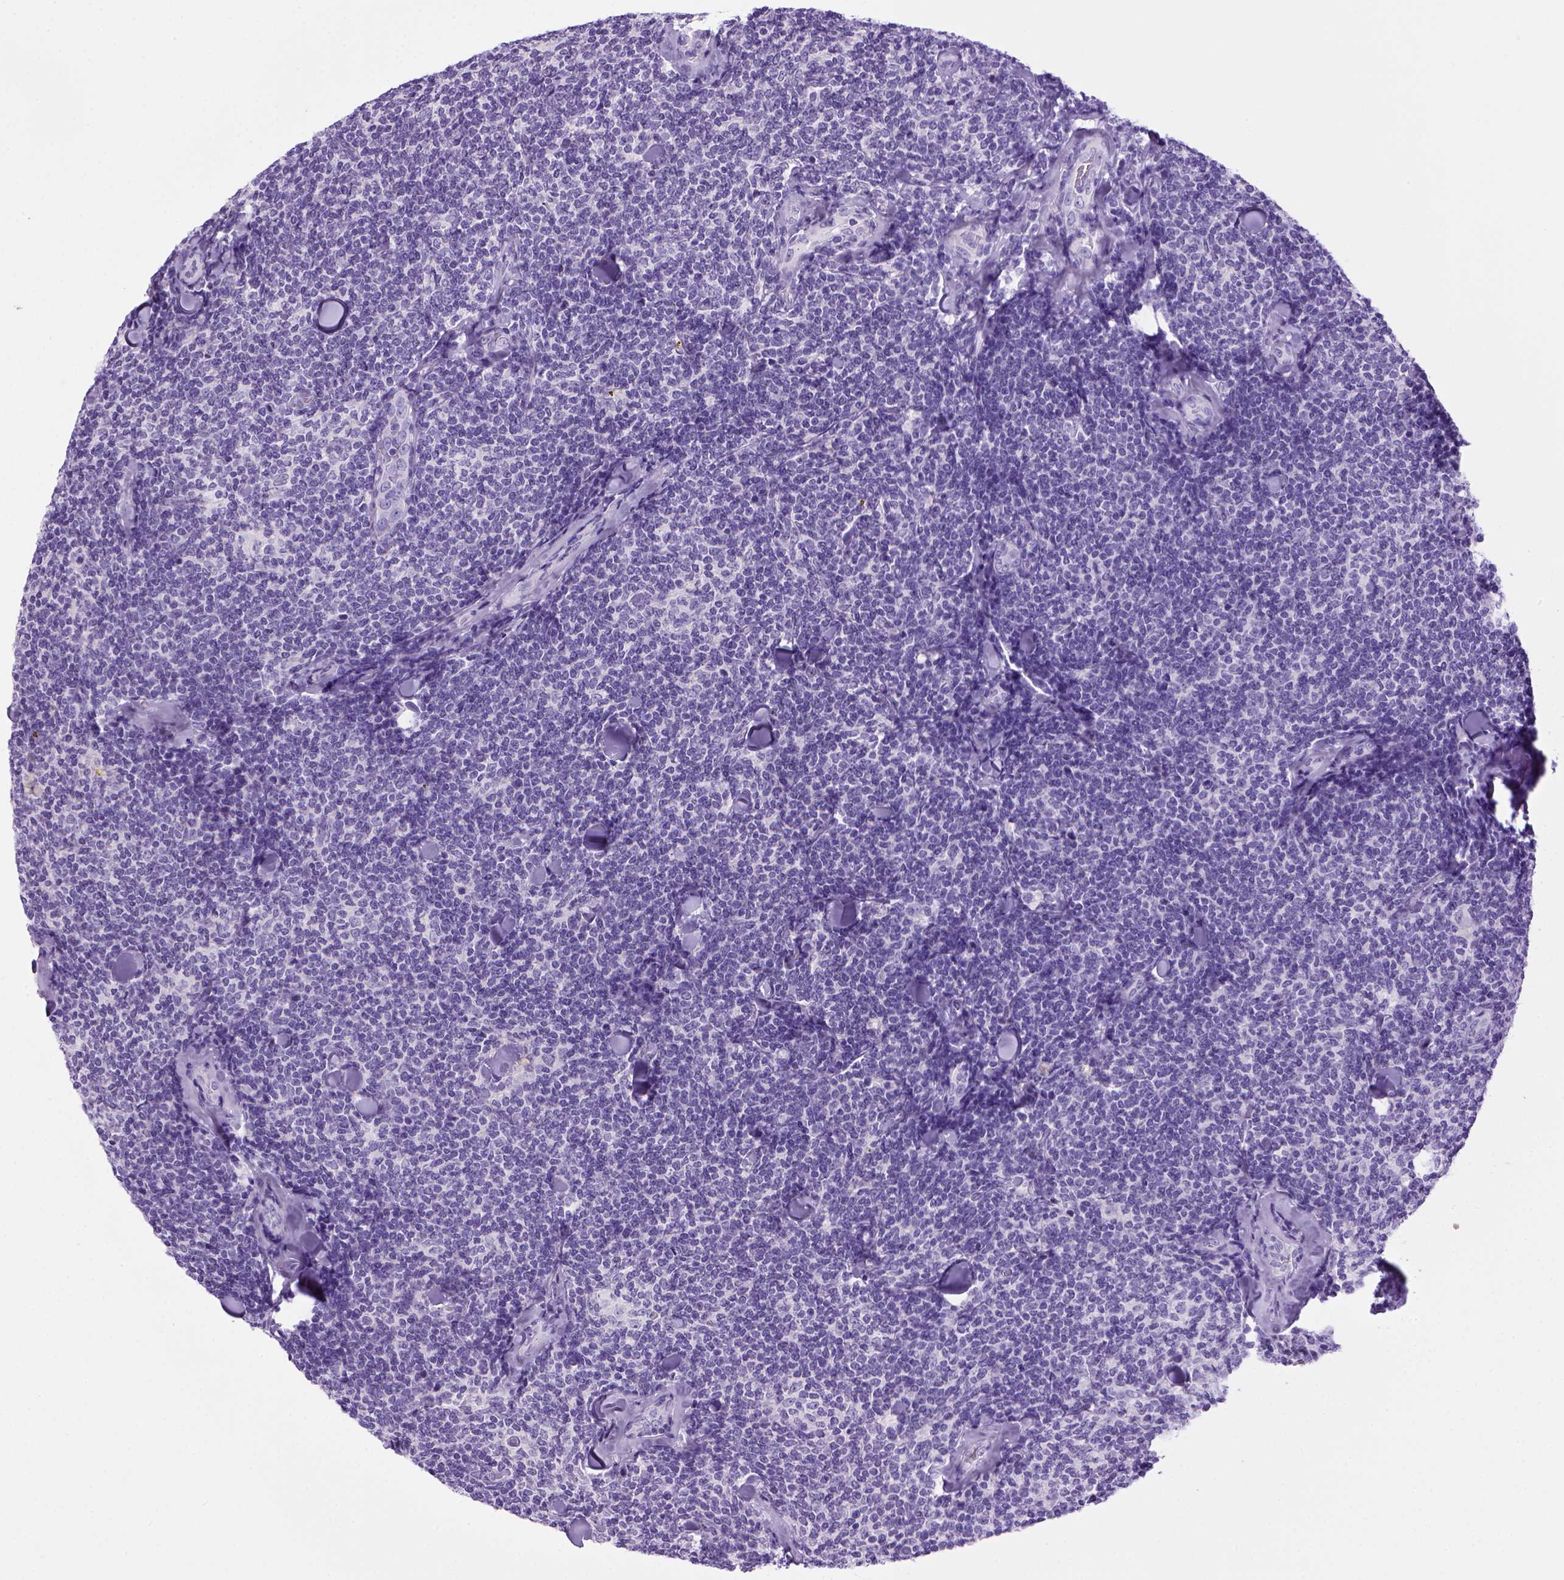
{"staining": {"intensity": "negative", "quantity": "none", "location": "none"}, "tissue": "lymphoma", "cell_type": "Tumor cells", "image_type": "cancer", "snomed": [{"axis": "morphology", "description": "Malignant lymphoma, non-Hodgkin's type, Low grade"}, {"axis": "topography", "description": "Lymph node"}], "caption": "Image shows no protein expression in tumor cells of low-grade malignant lymphoma, non-Hodgkin's type tissue. Brightfield microscopy of immunohistochemistry stained with DAB (3,3'-diaminobenzidine) (brown) and hematoxylin (blue), captured at high magnification.", "gene": "SGCG", "patient": {"sex": "female", "age": 56}}